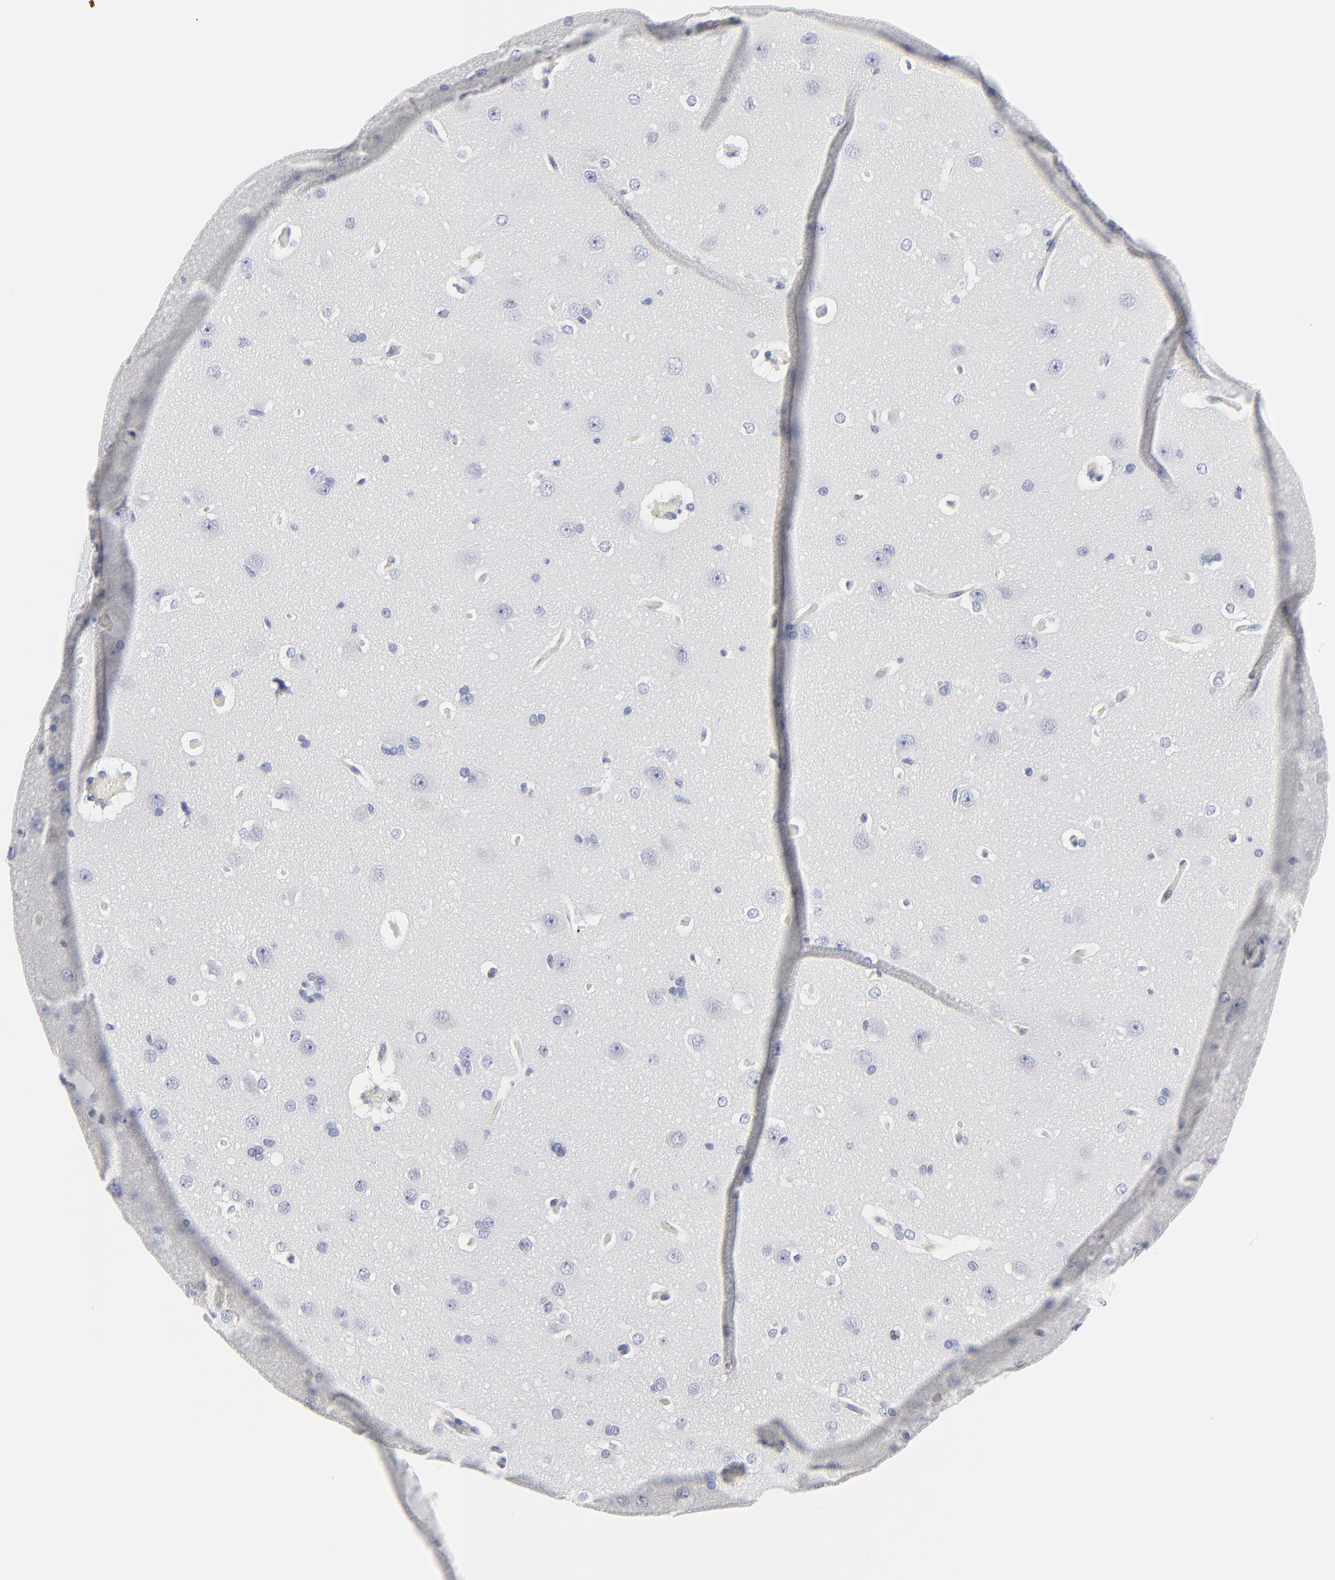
{"staining": {"intensity": "negative", "quantity": "none", "location": "none"}, "tissue": "cerebral cortex", "cell_type": "Endothelial cells", "image_type": "normal", "snomed": [{"axis": "morphology", "description": "Normal tissue, NOS"}, {"axis": "topography", "description": "Cerebral cortex"}], "caption": "IHC of normal cerebral cortex exhibits no staining in endothelial cells. (Brightfield microscopy of DAB immunohistochemistry at high magnification).", "gene": "TRIM22", "patient": {"sex": "female", "age": 45}}